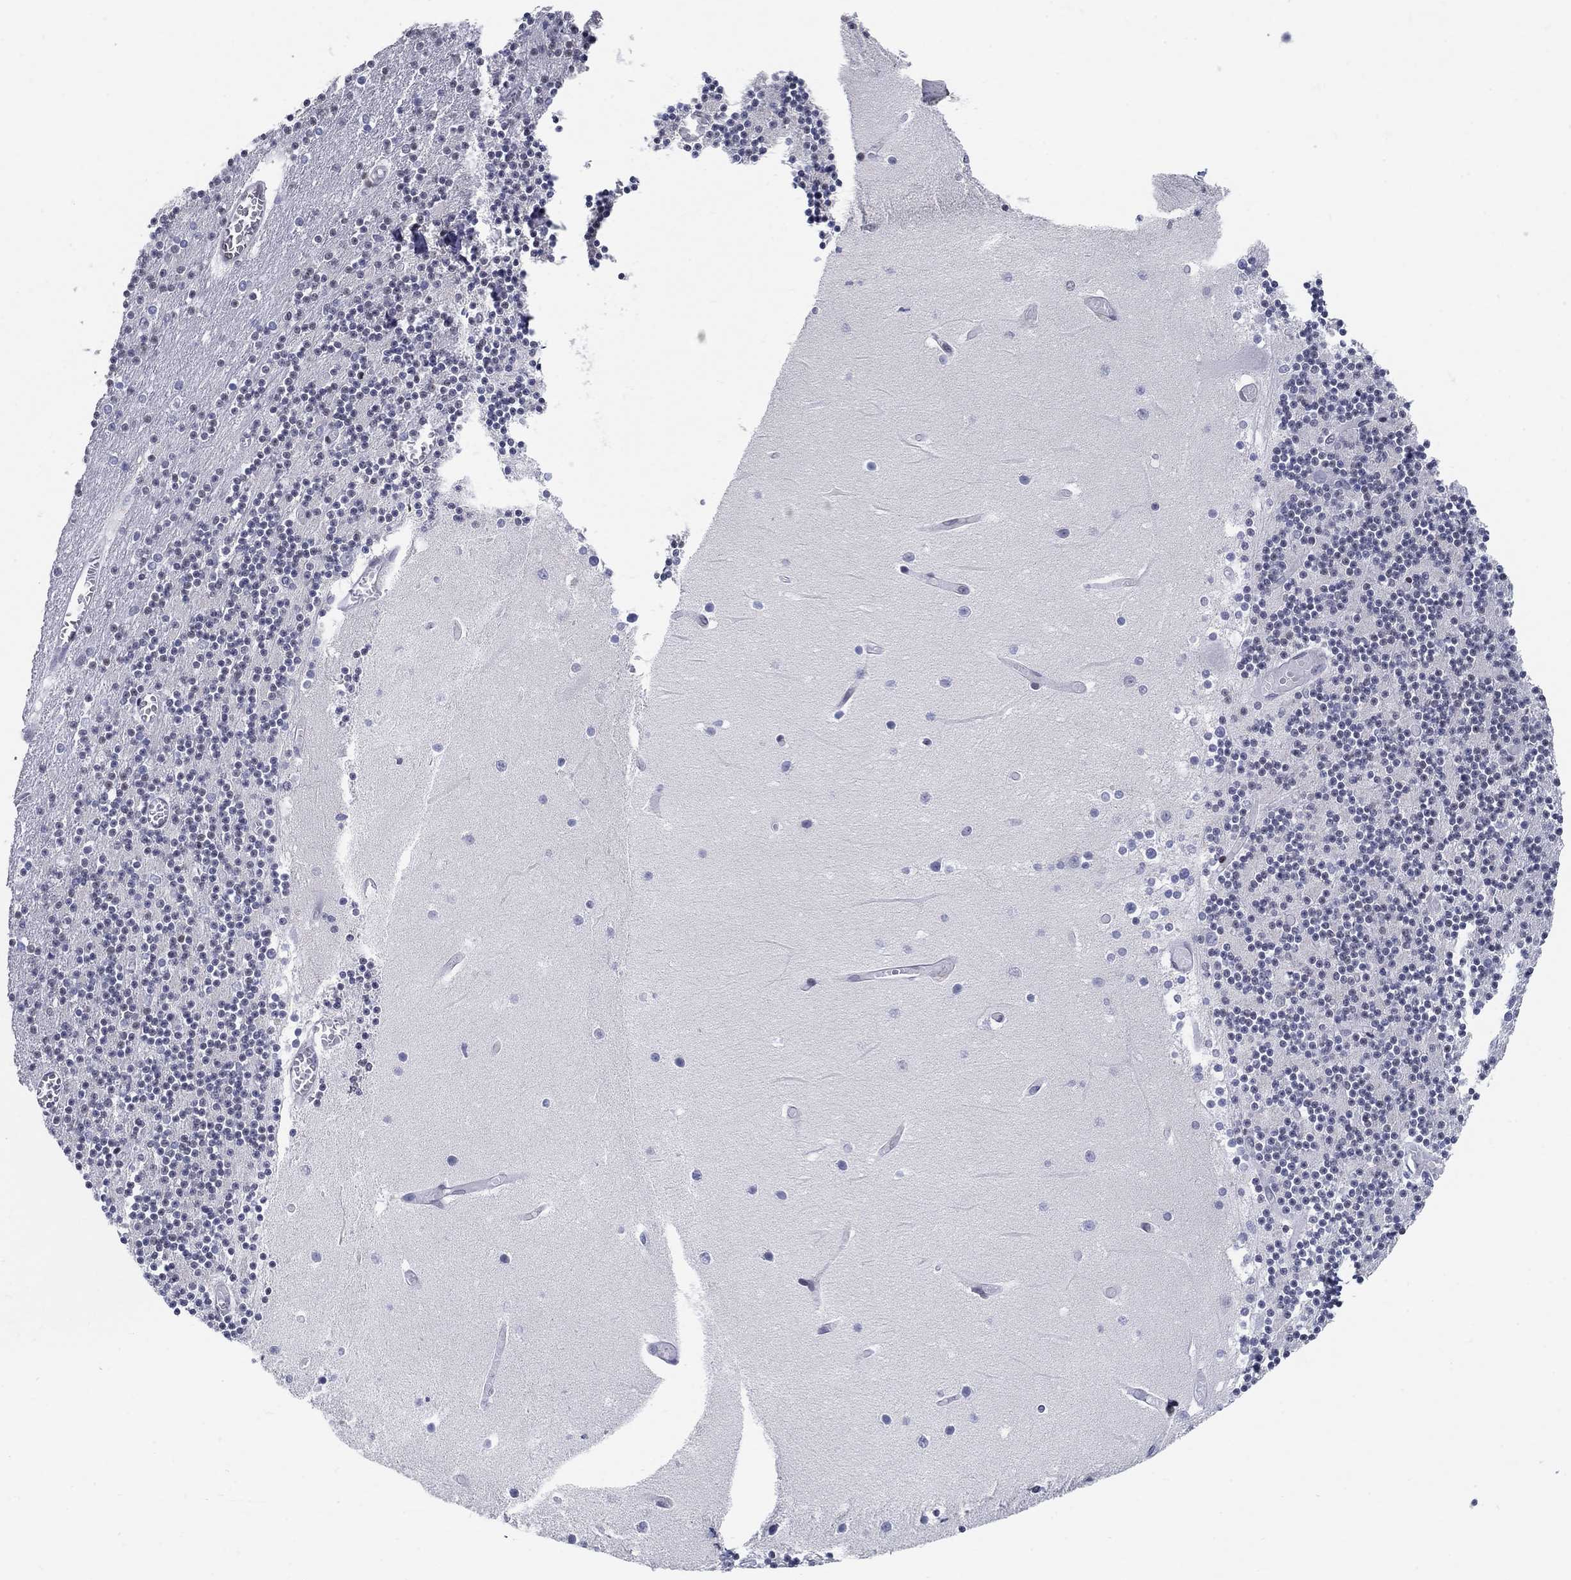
{"staining": {"intensity": "negative", "quantity": "none", "location": "none"}, "tissue": "cerebellum", "cell_type": "Cells in granular layer", "image_type": "normal", "snomed": [{"axis": "morphology", "description": "Normal tissue, NOS"}, {"axis": "topography", "description": "Cerebellum"}], "caption": "The photomicrograph reveals no significant staining in cells in granular layer of cerebellum.", "gene": "CENPE", "patient": {"sex": "female", "age": 28}}